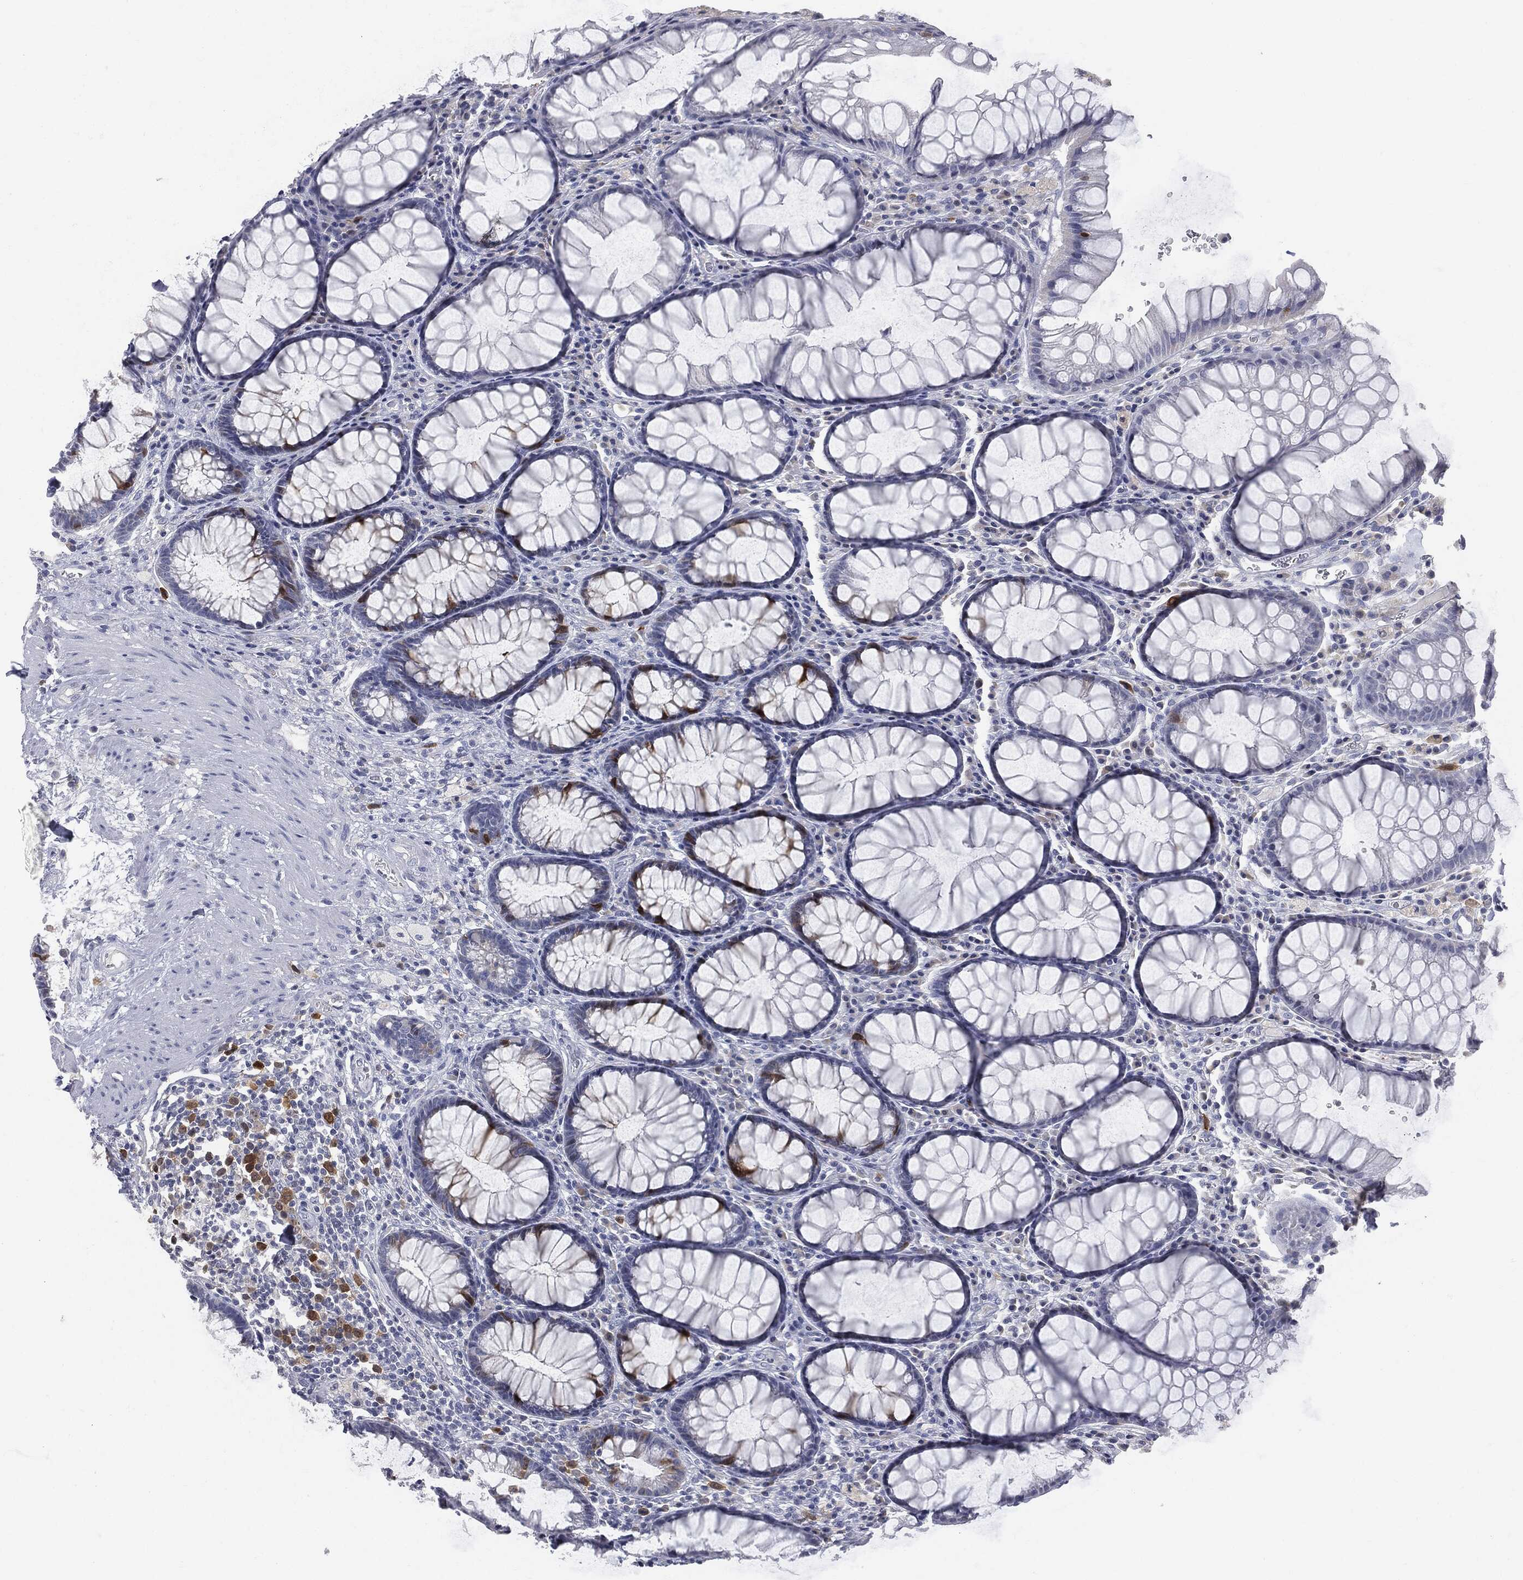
{"staining": {"intensity": "strong", "quantity": "<25%", "location": "cytoplasmic/membranous"}, "tissue": "rectum", "cell_type": "Glandular cells", "image_type": "normal", "snomed": [{"axis": "morphology", "description": "Normal tissue, NOS"}, {"axis": "topography", "description": "Rectum"}], "caption": "A brown stain shows strong cytoplasmic/membranous expression of a protein in glandular cells of benign rectum. (IHC, brightfield microscopy, high magnification).", "gene": "UBE2C", "patient": {"sex": "female", "age": 68}}